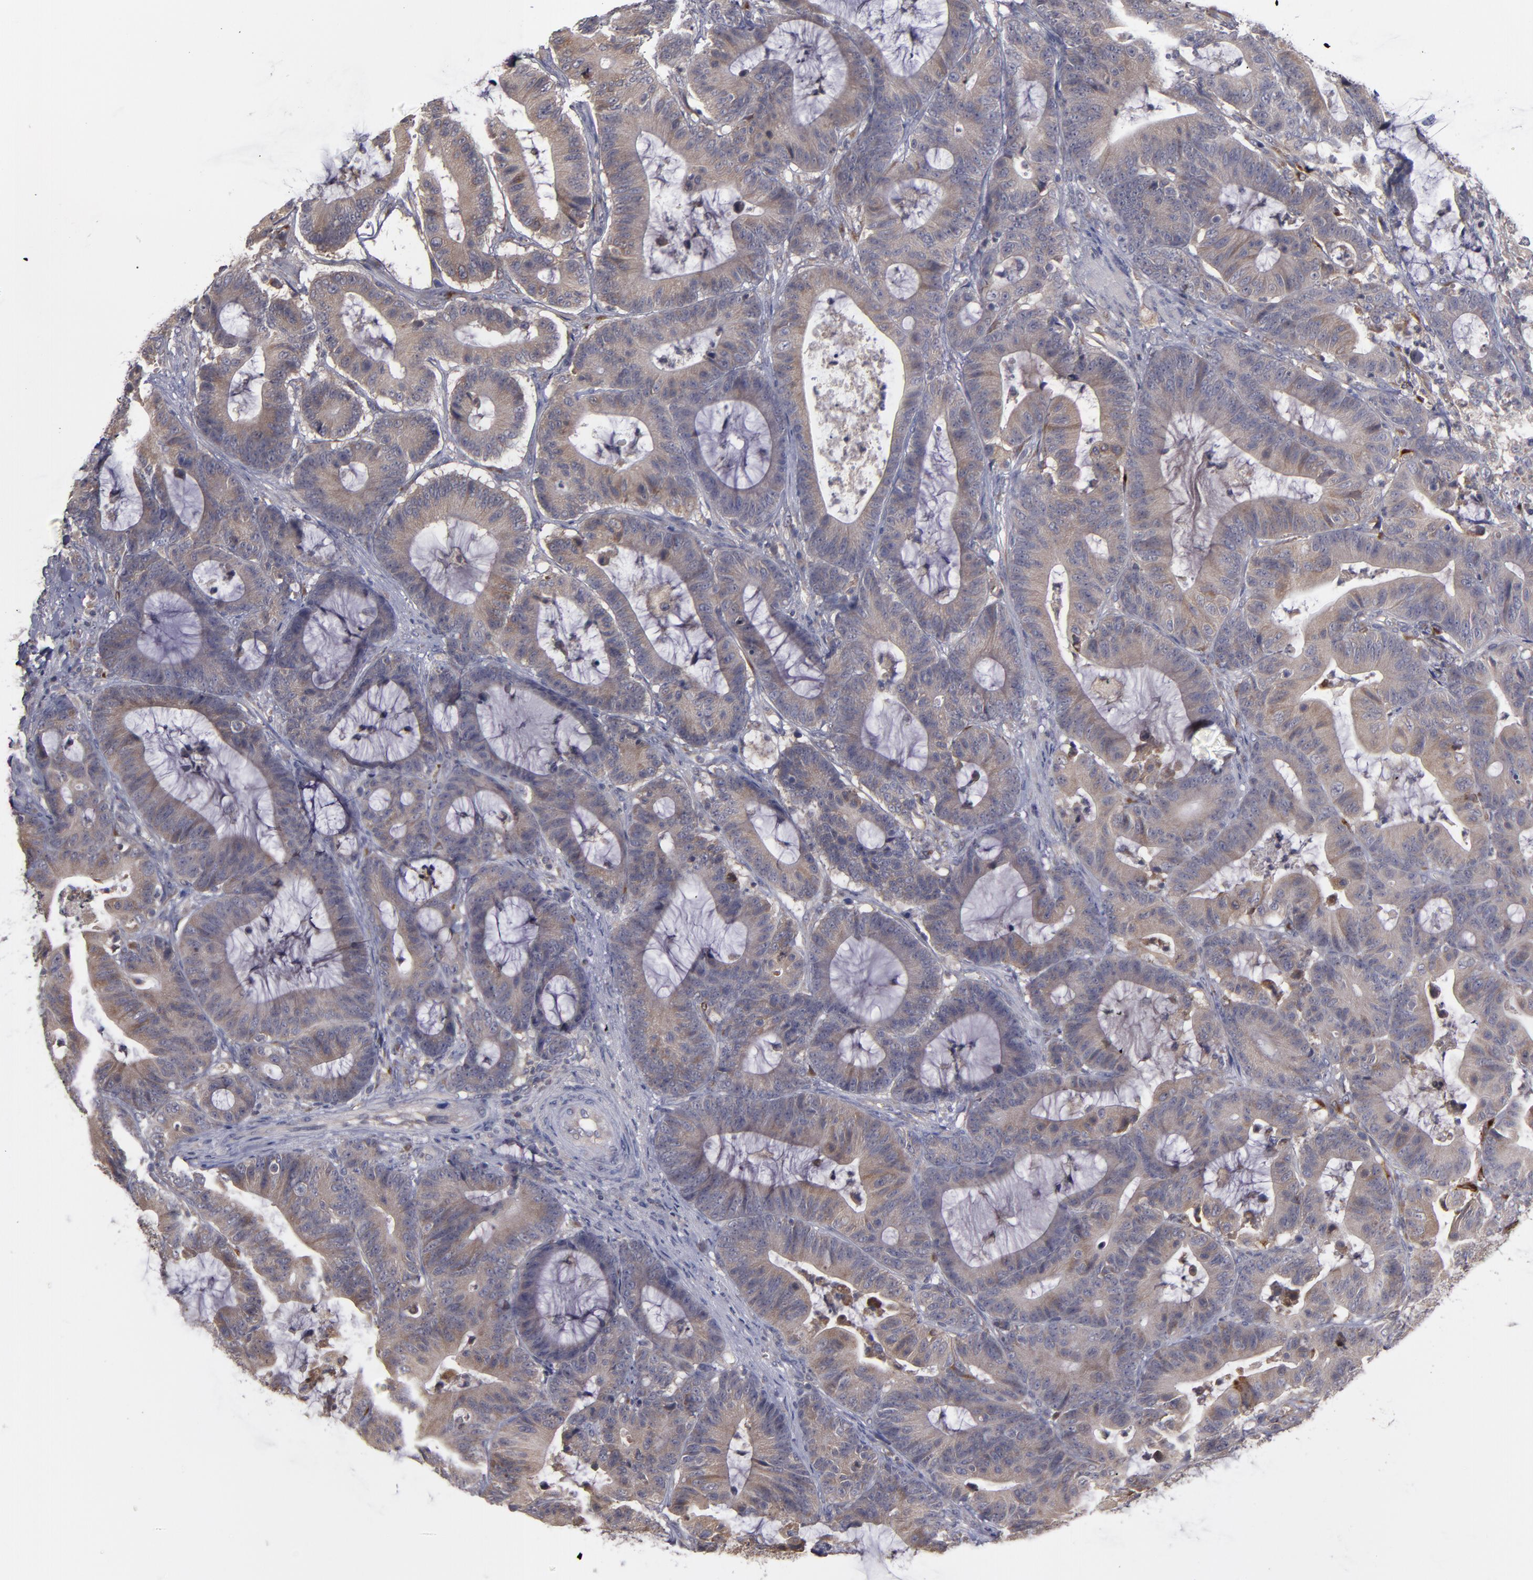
{"staining": {"intensity": "weak", "quantity": ">75%", "location": "cytoplasmic/membranous"}, "tissue": "colorectal cancer", "cell_type": "Tumor cells", "image_type": "cancer", "snomed": [{"axis": "morphology", "description": "Adenocarcinoma, NOS"}, {"axis": "topography", "description": "Colon"}], "caption": "This is a micrograph of immunohistochemistry (IHC) staining of colorectal cancer (adenocarcinoma), which shows weak expression in the cytoplasmic/membranous of tumor cells.", "gene": "MMP11", "patient": {"sex": "female", "age": 84}}